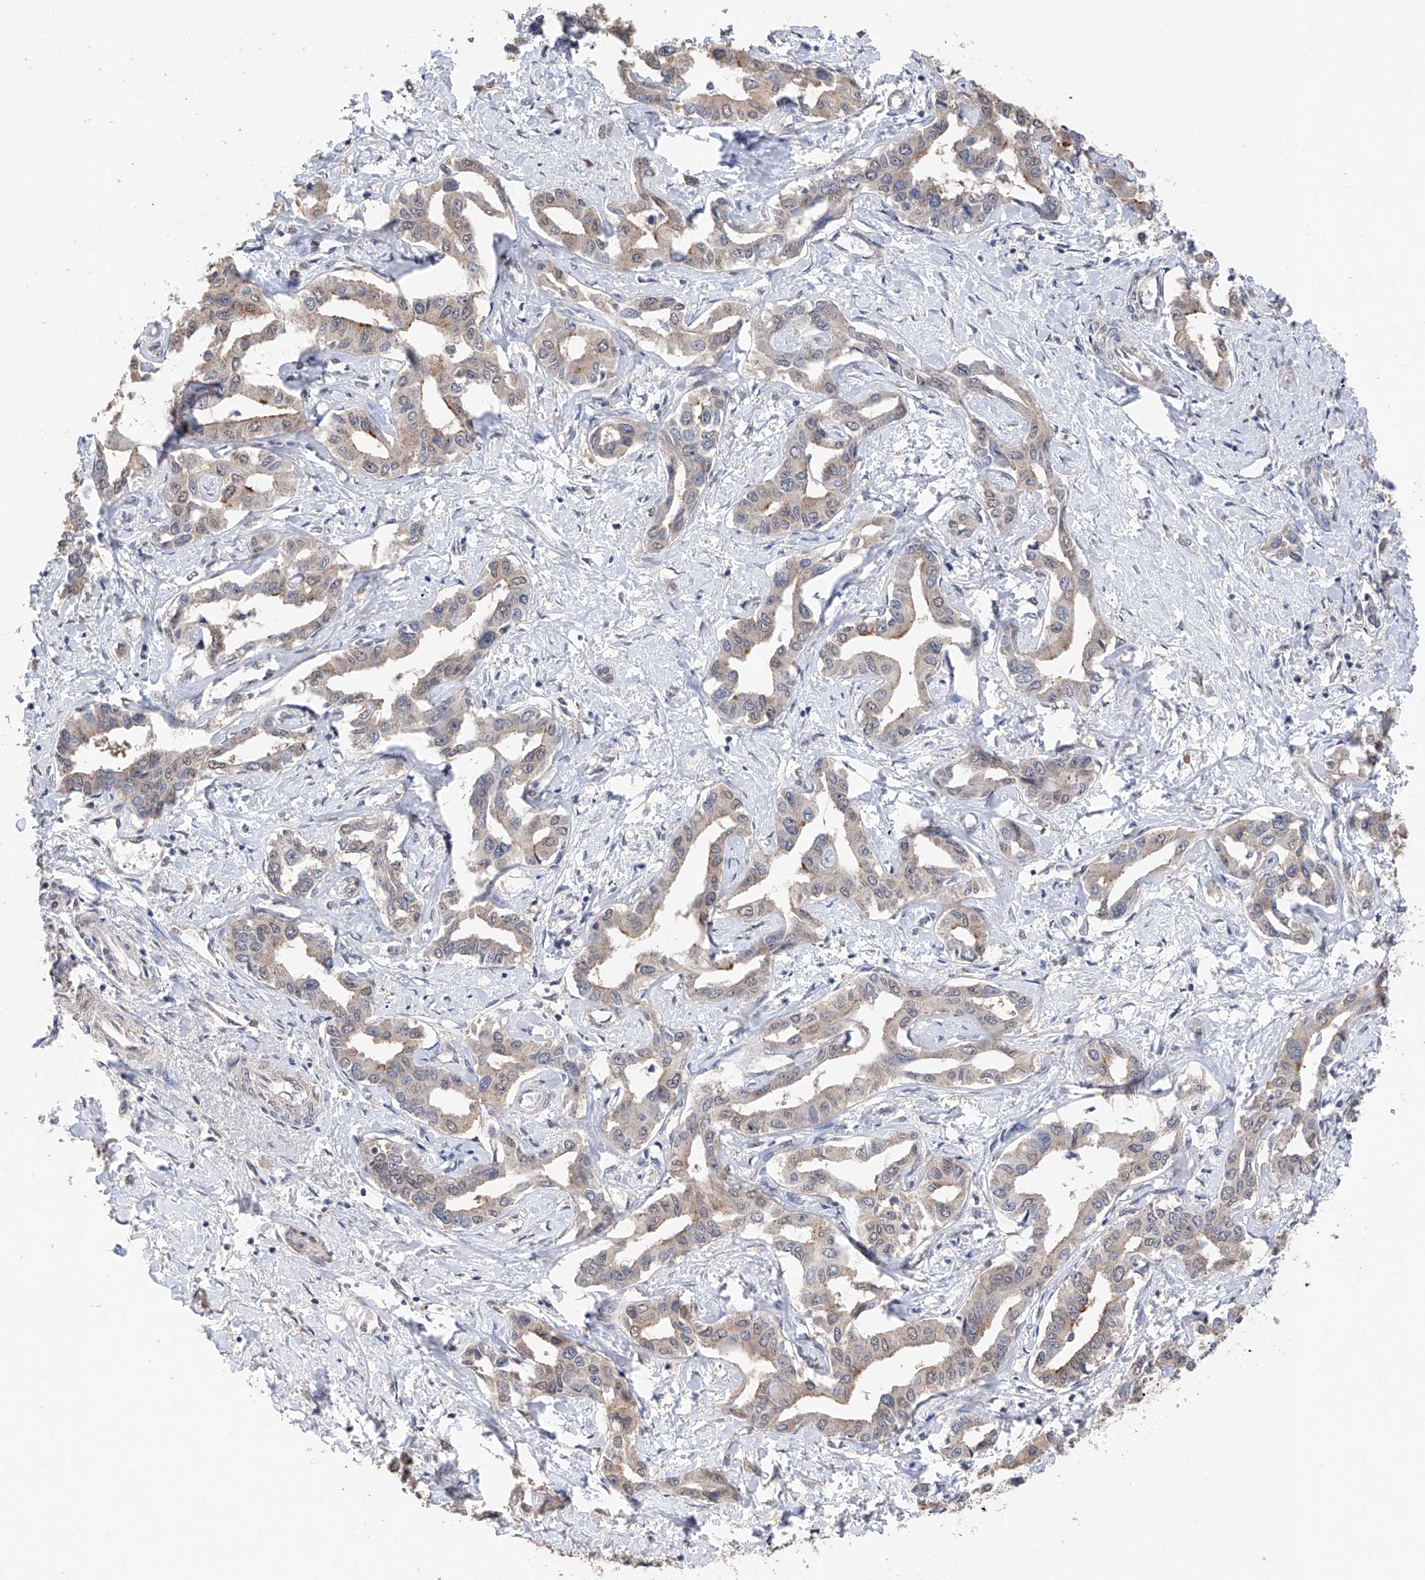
{"staining": {"intensity": "weak", "quantity": "<25%", "location": "cytoplasmic/membranous"}, "tissue": "liver cancer", "cell_type": "Tumor cells", "image_type": "cancer", "snomed": [{"axis": "morphology", "description": "Cholangiocarcinoma"}, {"axis": "topography", "description": "Liver"}], "caption": "Immunohistochemistry image of neoplastic tissue: liver cholangiocarcinoma stained with DAB shows no significant protein expression in tumor cells. (IHC, brightfield microscopy, high magnification).", "gene": "DMAP1", "patient": {"sex": "male", "age": 59}}